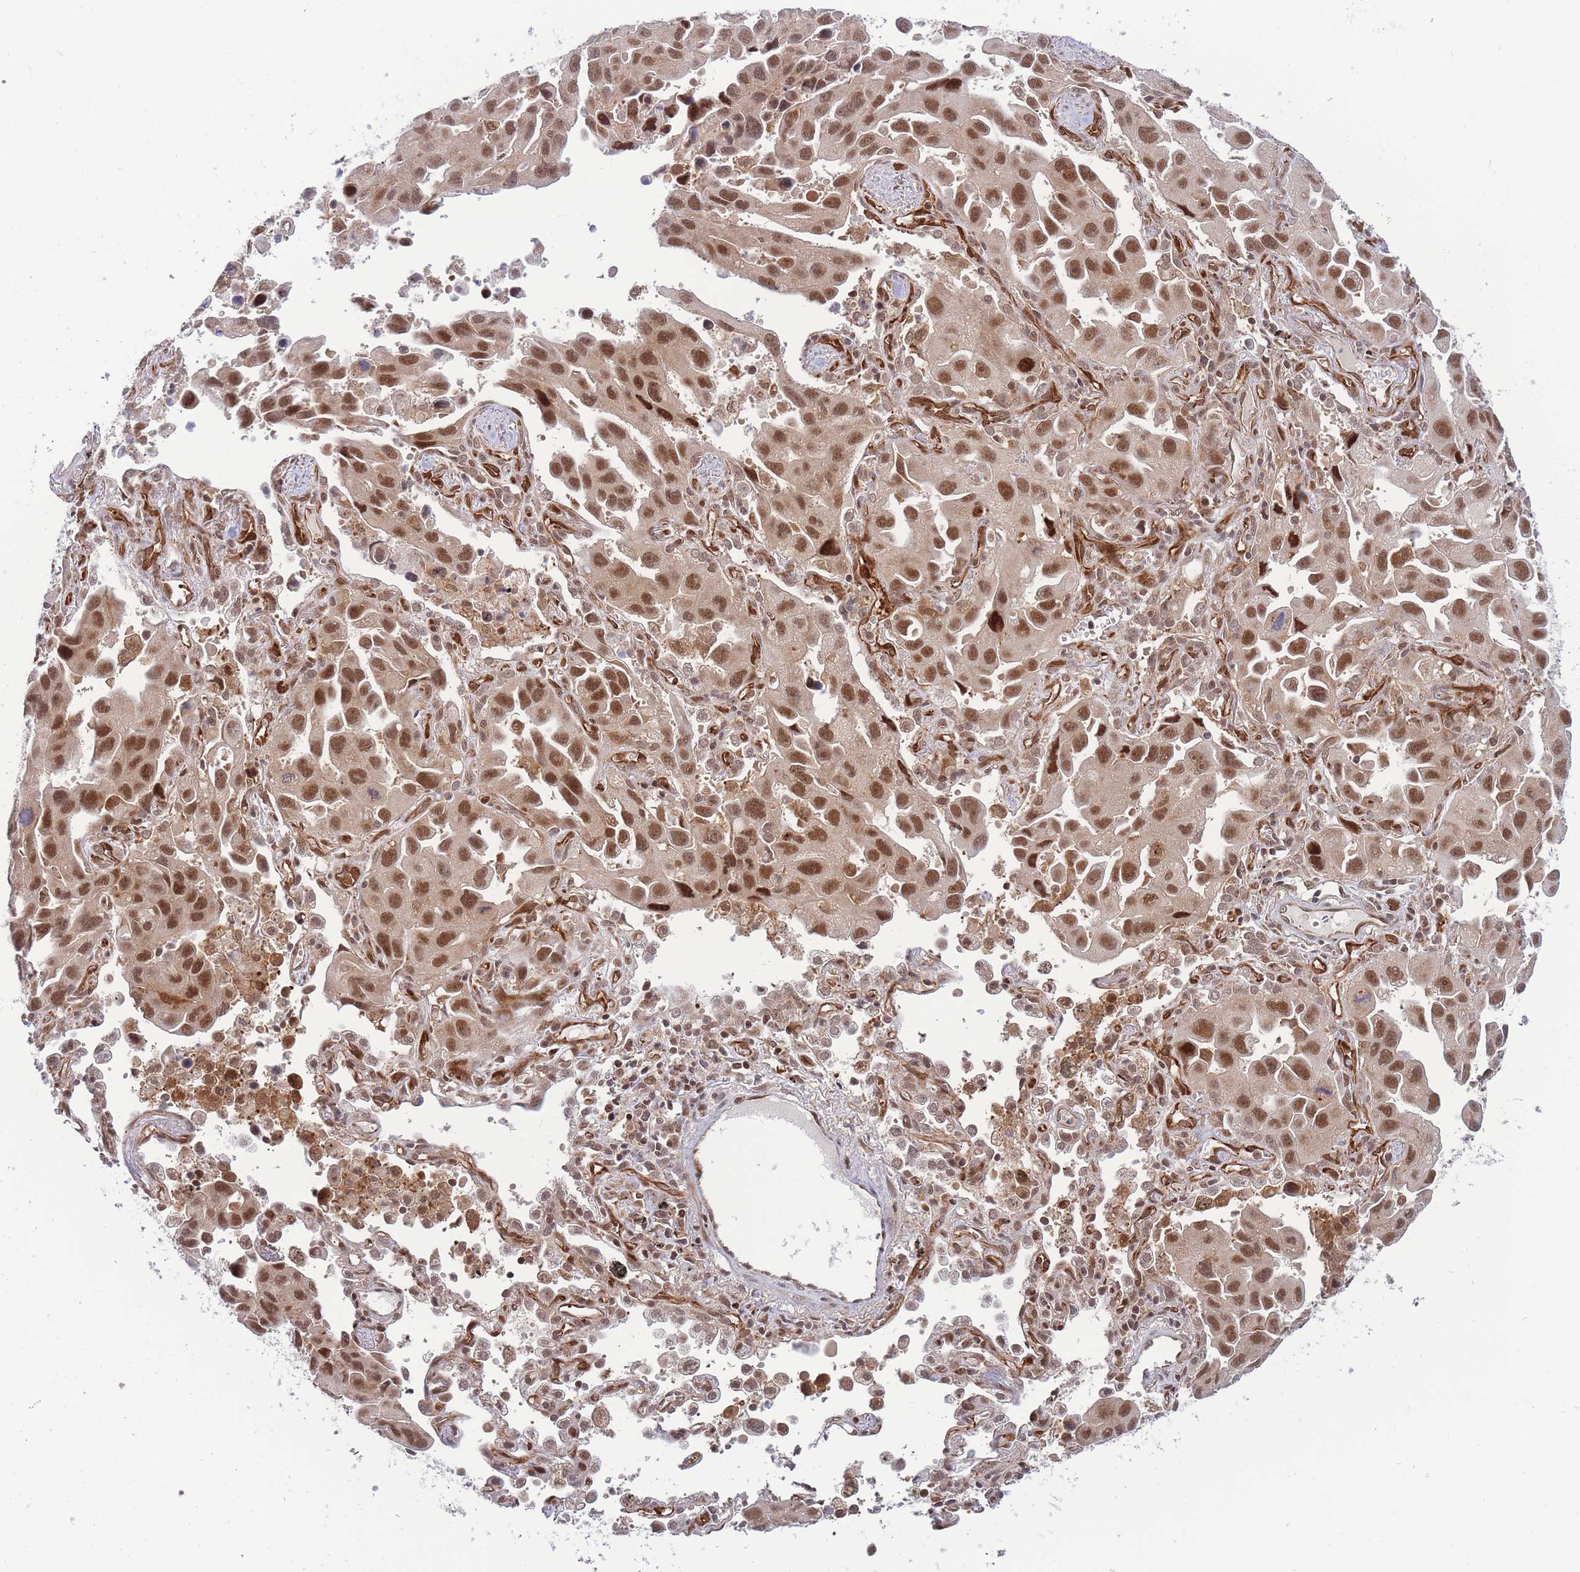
{"staining": {"intensity": "moderate", "quantity": ">75%", "location": "nuclear"}, "tissue": "lung cancer", "cell_type": "Tumor cells", "image_type": "cancer", "snomed": [{"axis": "morphology", "description": "Adenocarcinoma, NOS"}, {"axis": "topography", "description": "Lung"}], "caption": "Lung cancer (adenocarcinoma) was stained to show a protein in brown. There is medium levels of moderate nuclear positivity in about >75% of tumor cells.", "gene": "BOD1L1", "patient": {"sex": "male", "age": 66}}